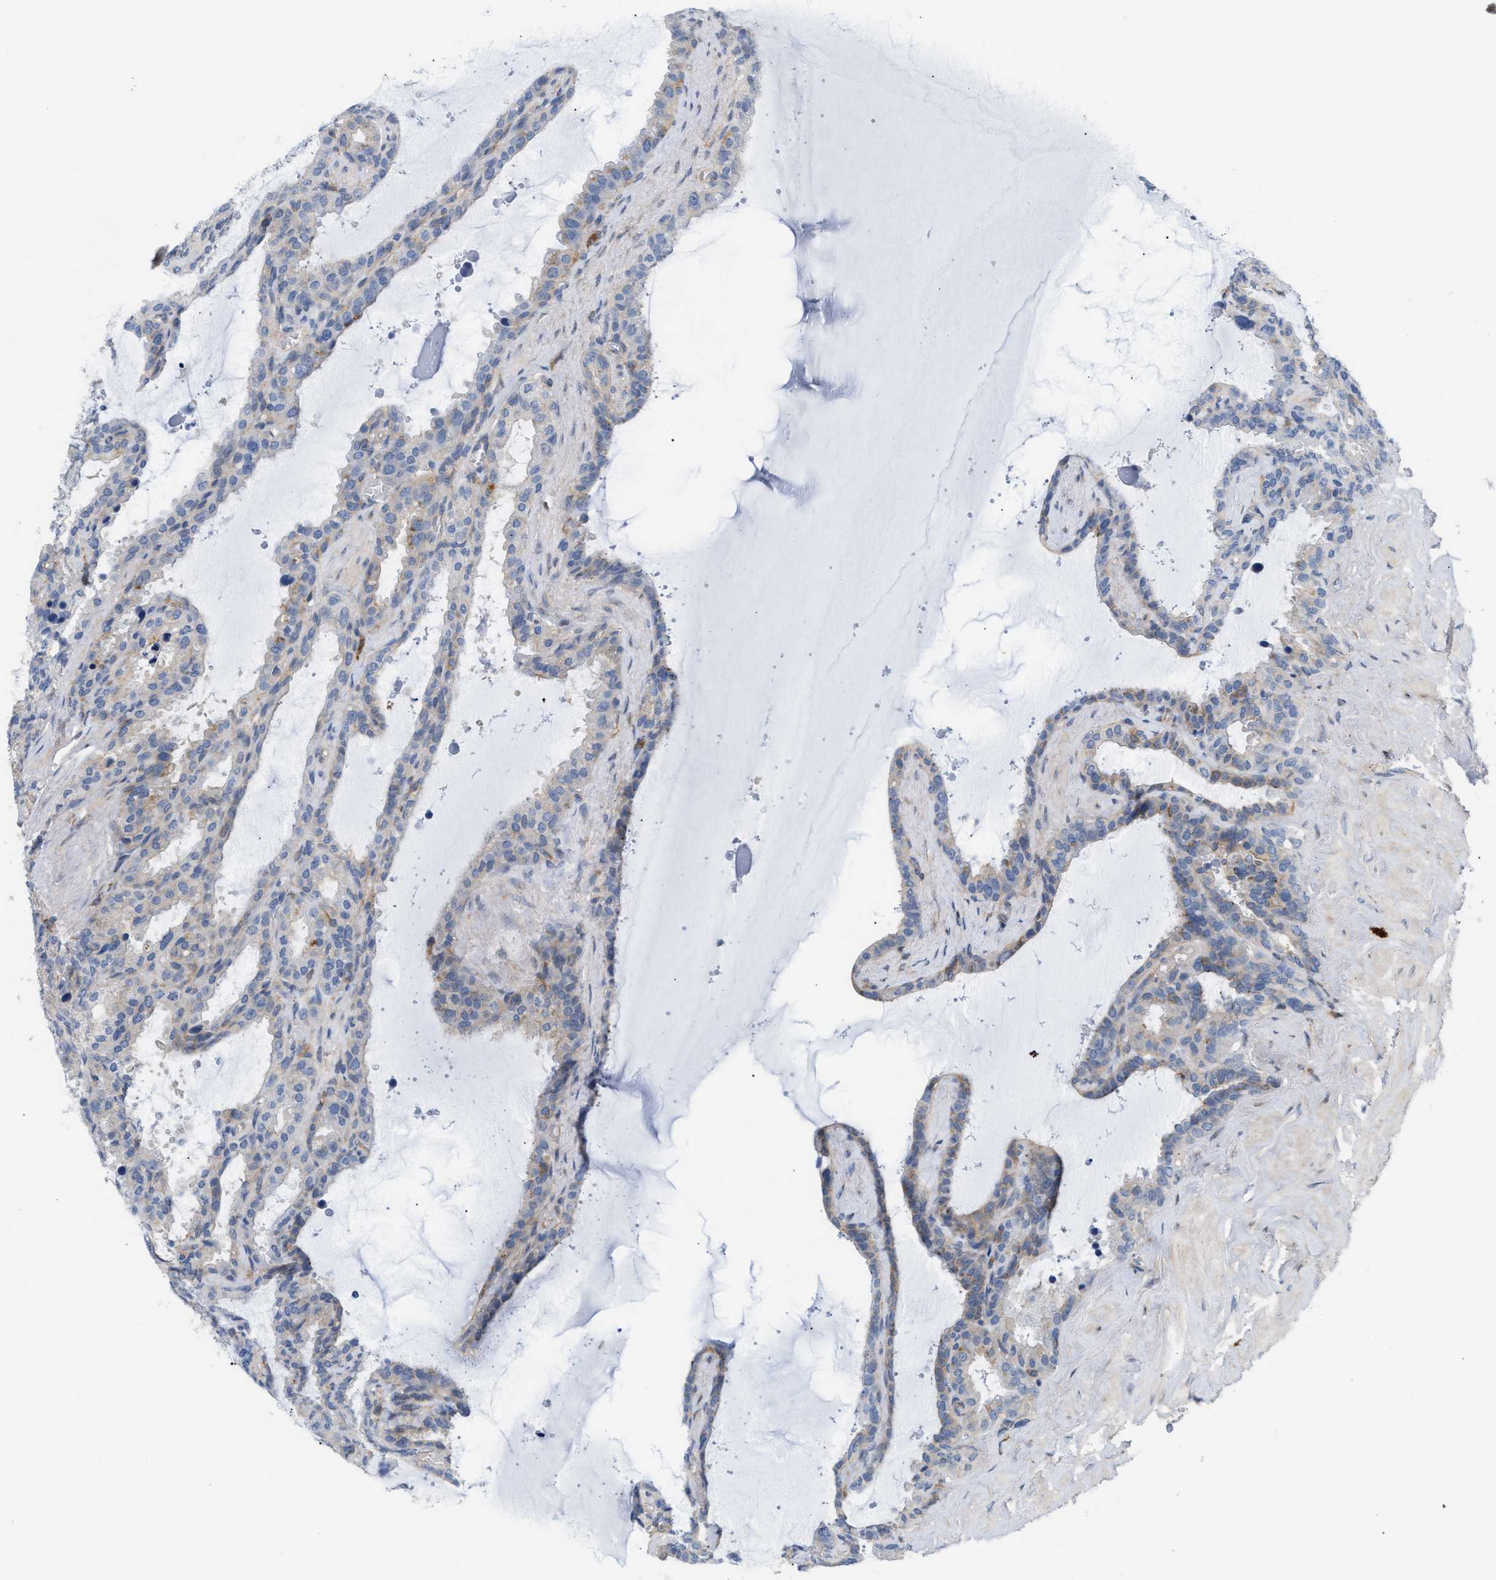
{"staining": {"intensity": "weak", "quantity": "<25%", "location": "cytoplasmic/membranous"}, "tissue": "seminal vesicle", "cell_type": "Glandular cells", "image_type": "normal", "snomed": [{"axis": "morphology", "description": "Normal tissue, NOS"}, {"axis": "topography", "description": "Seminal veicle"}], "caption": "IHC histopathology image of normal human seminal vesicle stained for a protein (brown), which exhibits no staining in glandular cells.", "gene": "DBNL", "patient": {"sex": "male", "age": 46}}